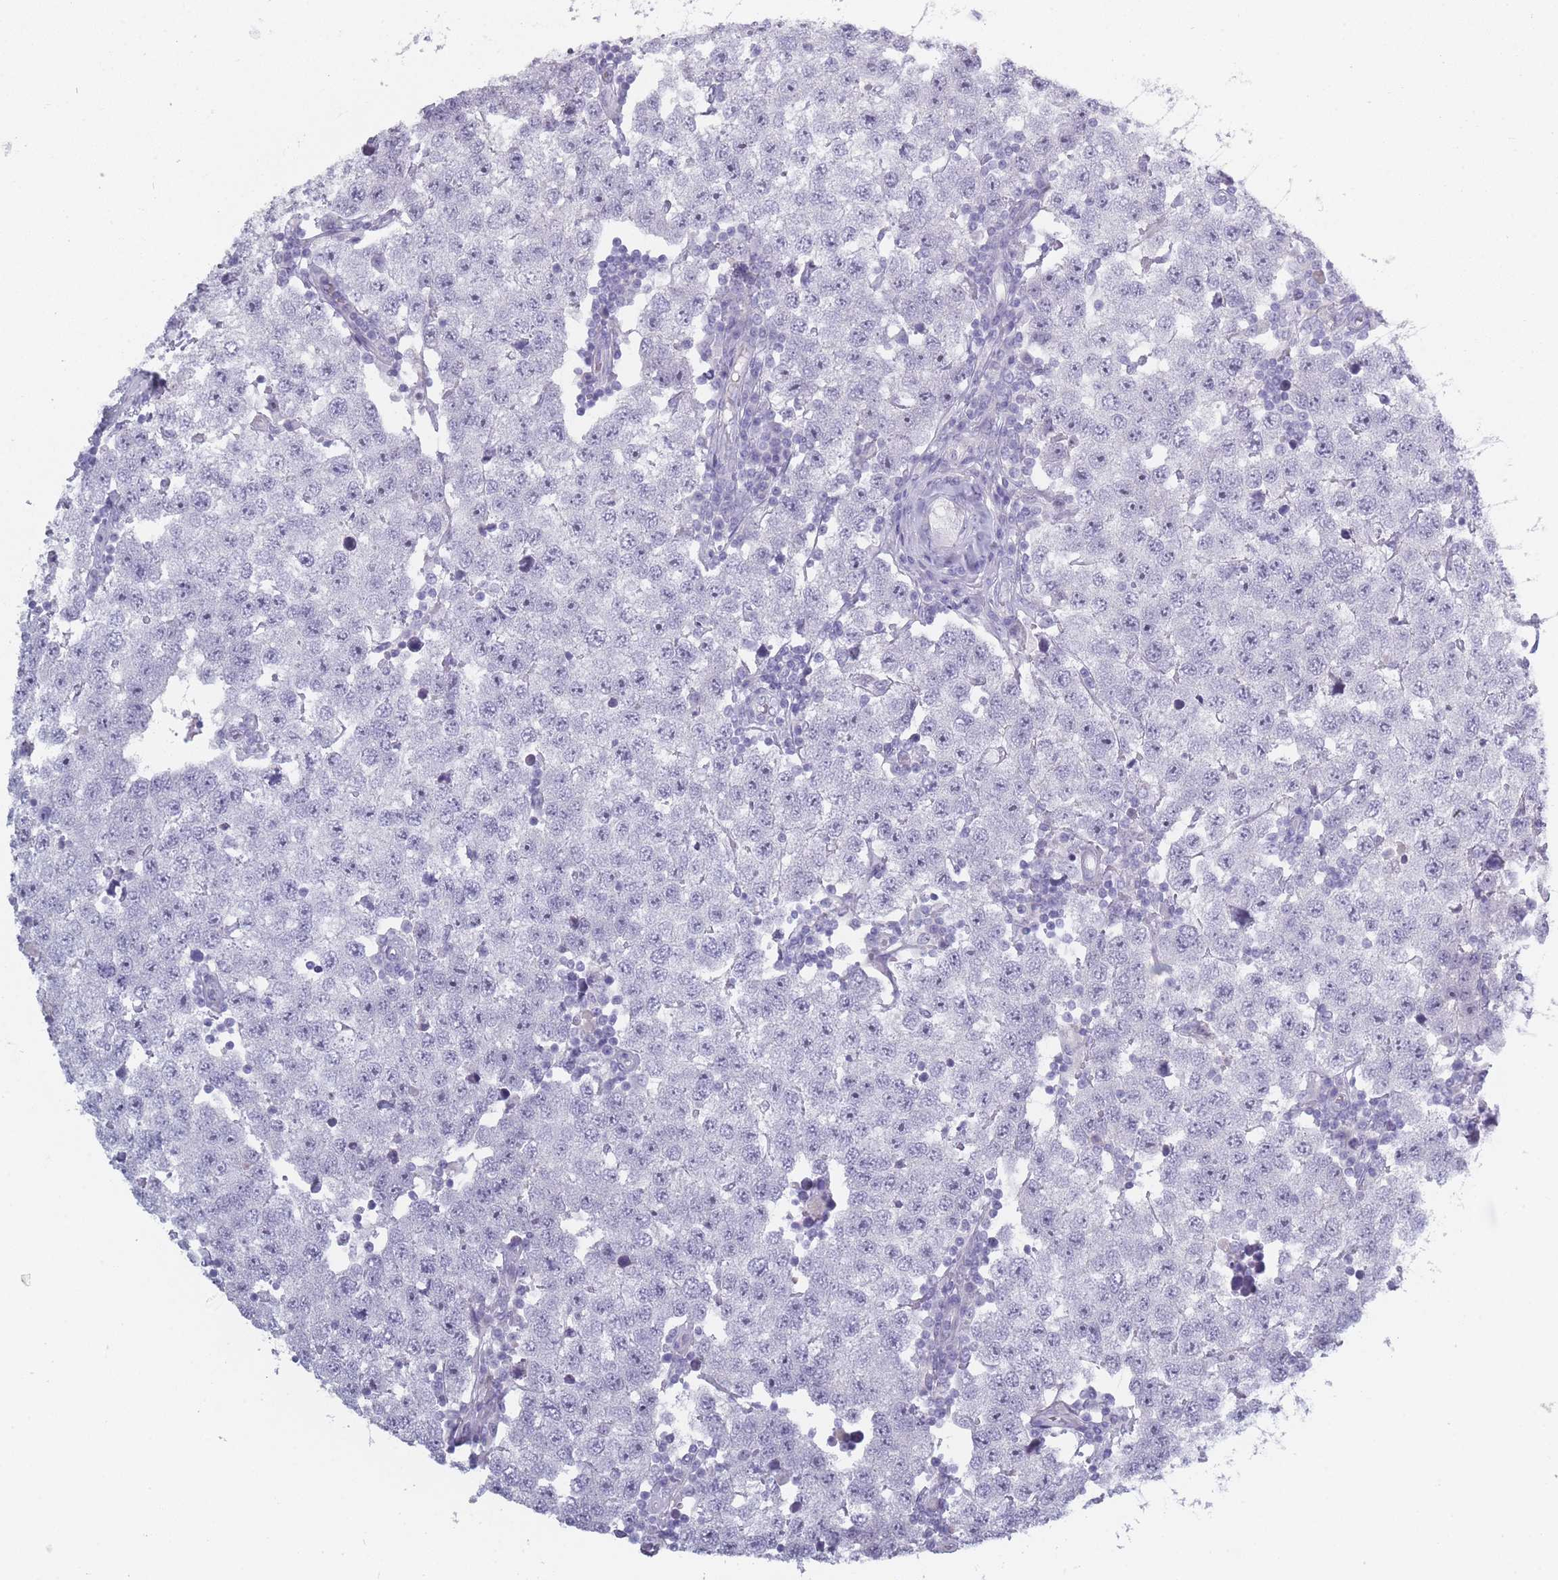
{"staining": {"intensity": "negative", "quantity": "none", "location": "none"}, "tissue": "testis cancer", "cell_type": "Tumor cells", "image_type": "cancer", "snomed": [{"axis": "morphology", "description": "Seminoma, NOS"}, {"axis": "topography", "description": "Testis"}], "caption": "Immunohistochemistry histopathology image of neoplastic tissue: human testis seminoma stained with DAB (3,3'-diaminobenzidine) shows no significant protein expression in tumor cells.", "gene": "ROS1", "patient": {"sex": "male", "age": 34}}